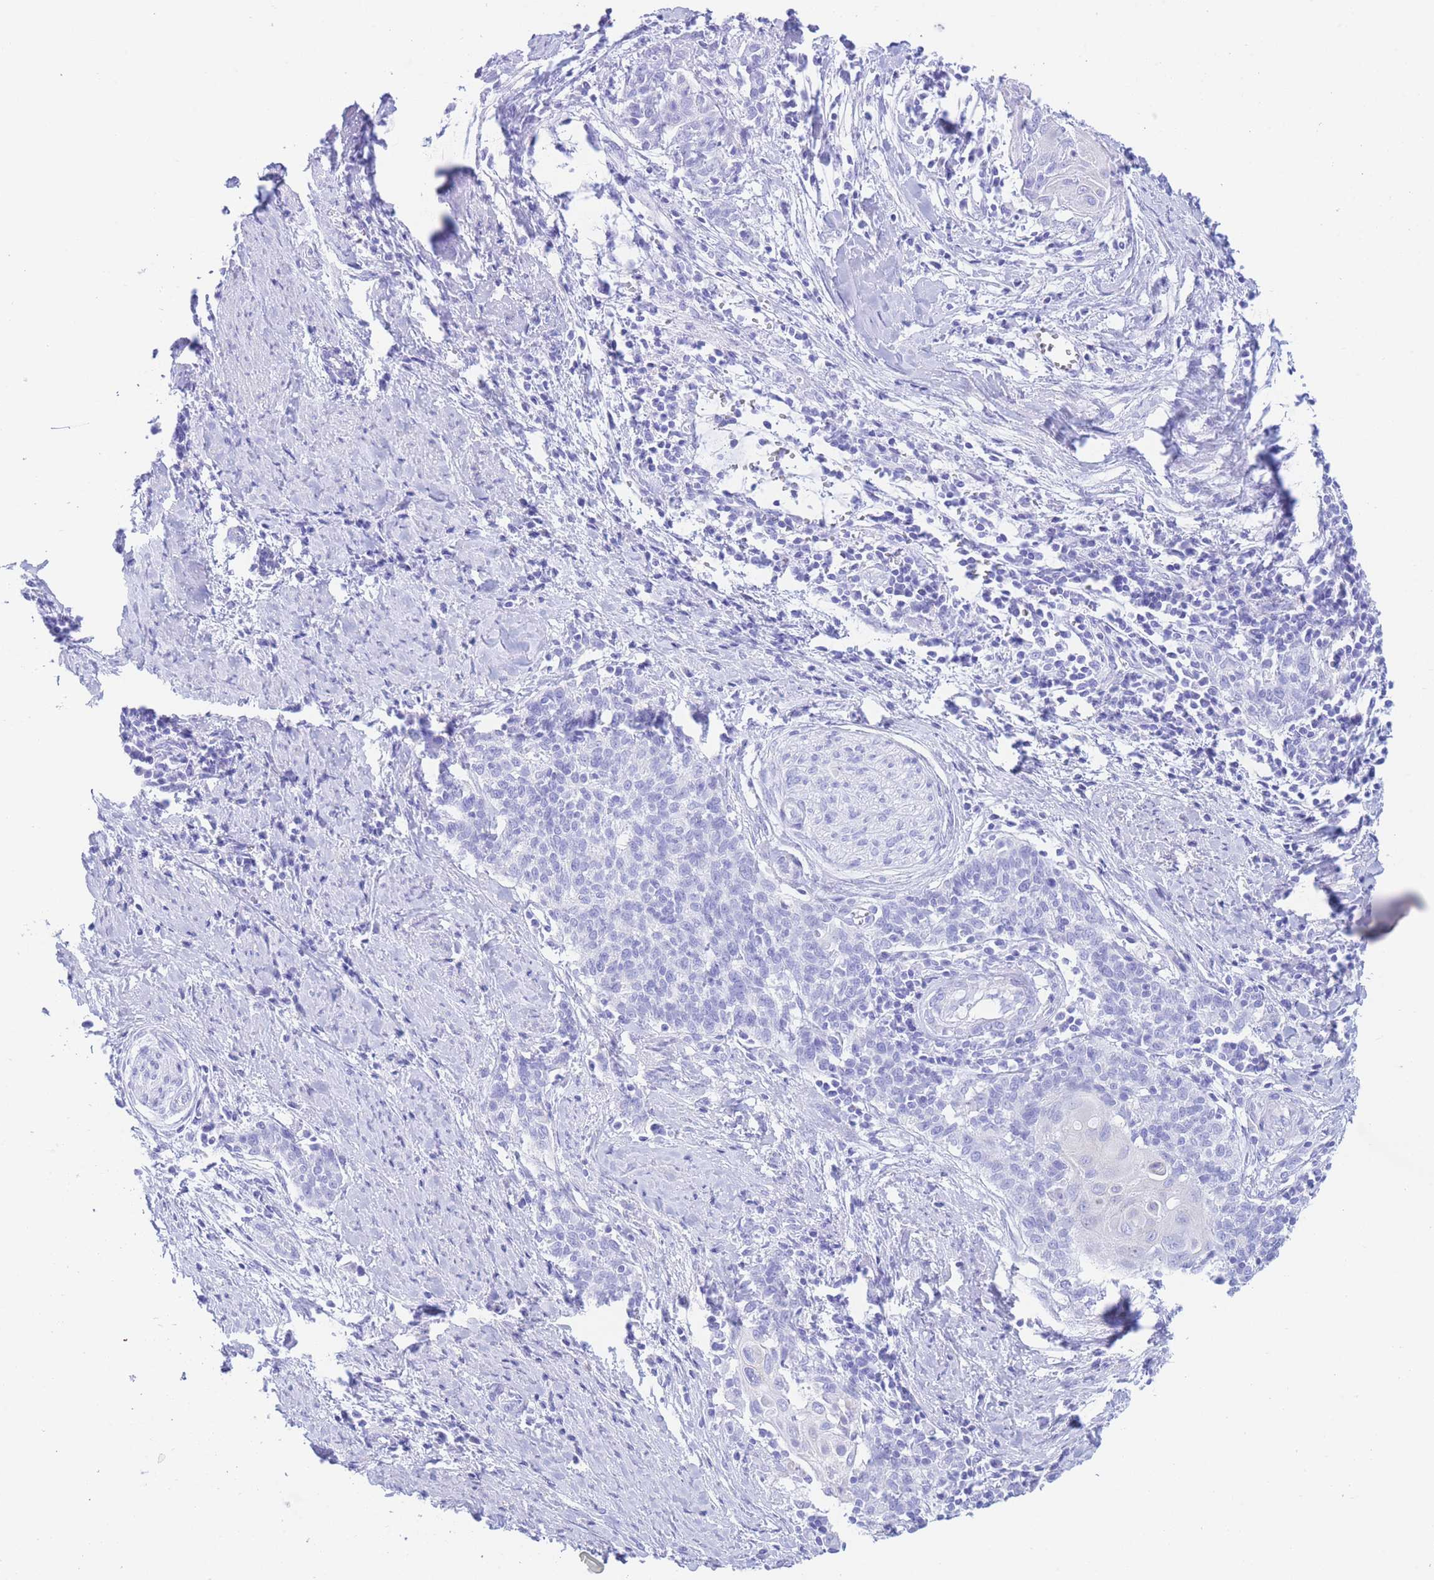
{"staining": {"intensity": "negative", "quantity": "none", "location": "none"}, "tissue": "cervical cancer", "cell_type": "Tumor cells", "image_type": "cancer", "snomed": [{"axis": "morphology", "description": "Squamous cell carcinoma, NOS"}, {"axis": "topography", "description": "Cervix"}], "caption": "This is an immunohistochemistry (IHC) image of cervical squamous cell carcinoma. There is no expression in tumor cells.", "gene": "SLCO1B3", "patient": {"sex": "female", "age": 39}}